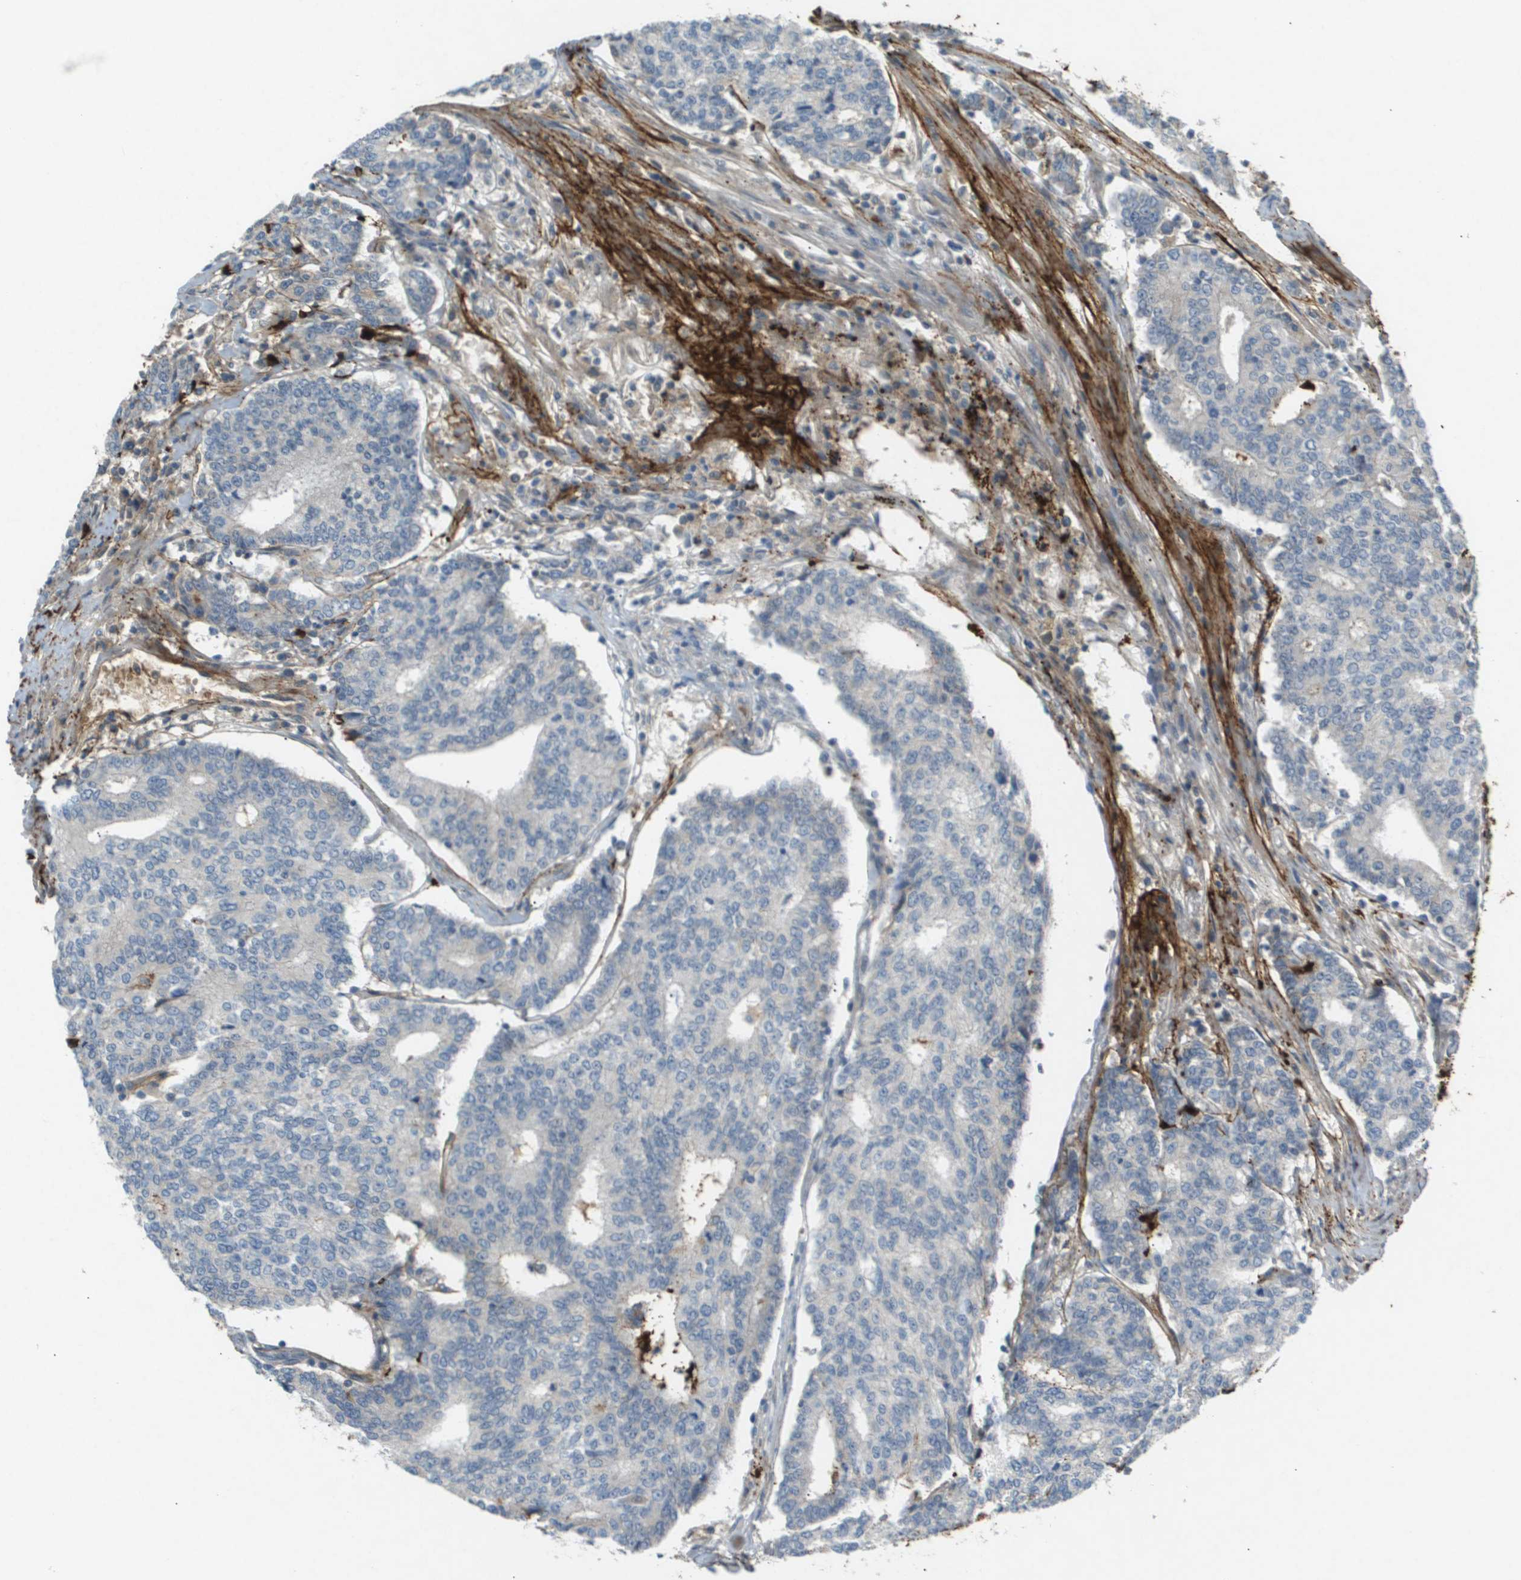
{"staining": {"intensity": "negative", "quantity": "none", "location": "none"}, "tissue": "prostate cancer", "cell_type": "Tumor cells", "image_type": "cancer", "snomed": [{"axis": "morphology", "description": "Normal tissue, NOS"}, {"axis": "morphology", "description": "Adenocarcinoma, High grade"}, {"axis": "topography", "description": "Prostate"}, {"axis": "topography", "description": "Seminal veicle"}], "caption": "This is a photomicrograph of immunohistochemistry (IHC) staining of adenocarcinoma (high-grade) (prostate), which shows no positivity in tumor cells.", "gene": "VTN", "patient": {"sex": "male", "age": 55}}